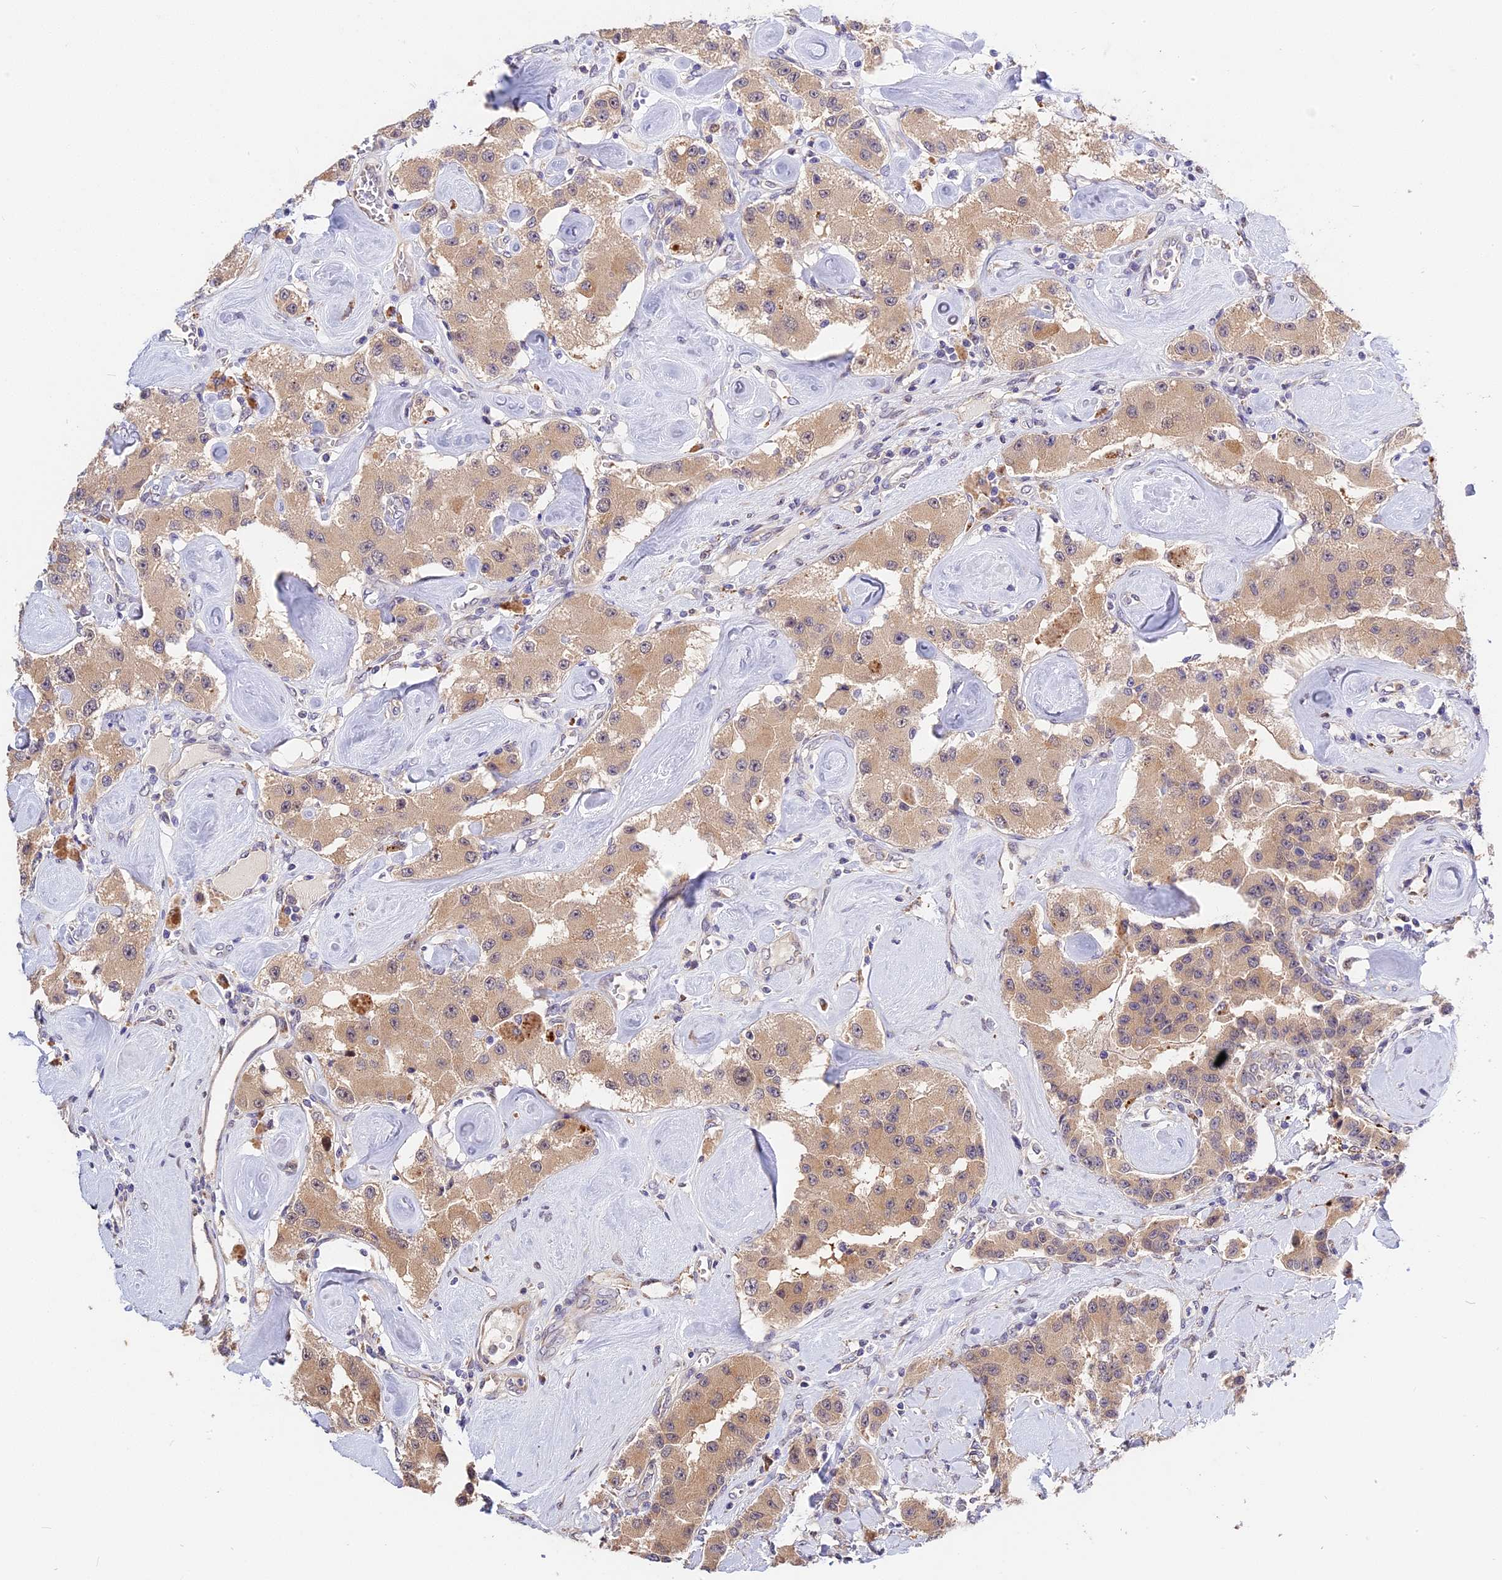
{"staining": {"intensity": "weak", "quantity": ">75%", "location": "cytoplasmic/membranous"}, "tissue": "carcinoid", "cell_type": "Tumor cells", "image_type": "cancer", "snomed": [{"axis": "morphology", "description": "Carcinoid, malignant, NOS"}, {"axis": "topography", "description": "Pancreas"}], "caption": "The photomicrograph exhibits immunohistochemical staining of malignant carcinoid. There is weak cytoplasmic/membranous staining is identified in about >75% of tumor cells.", "gene": "BSCL2", "patient": {"sex": "male", "age": 41}}